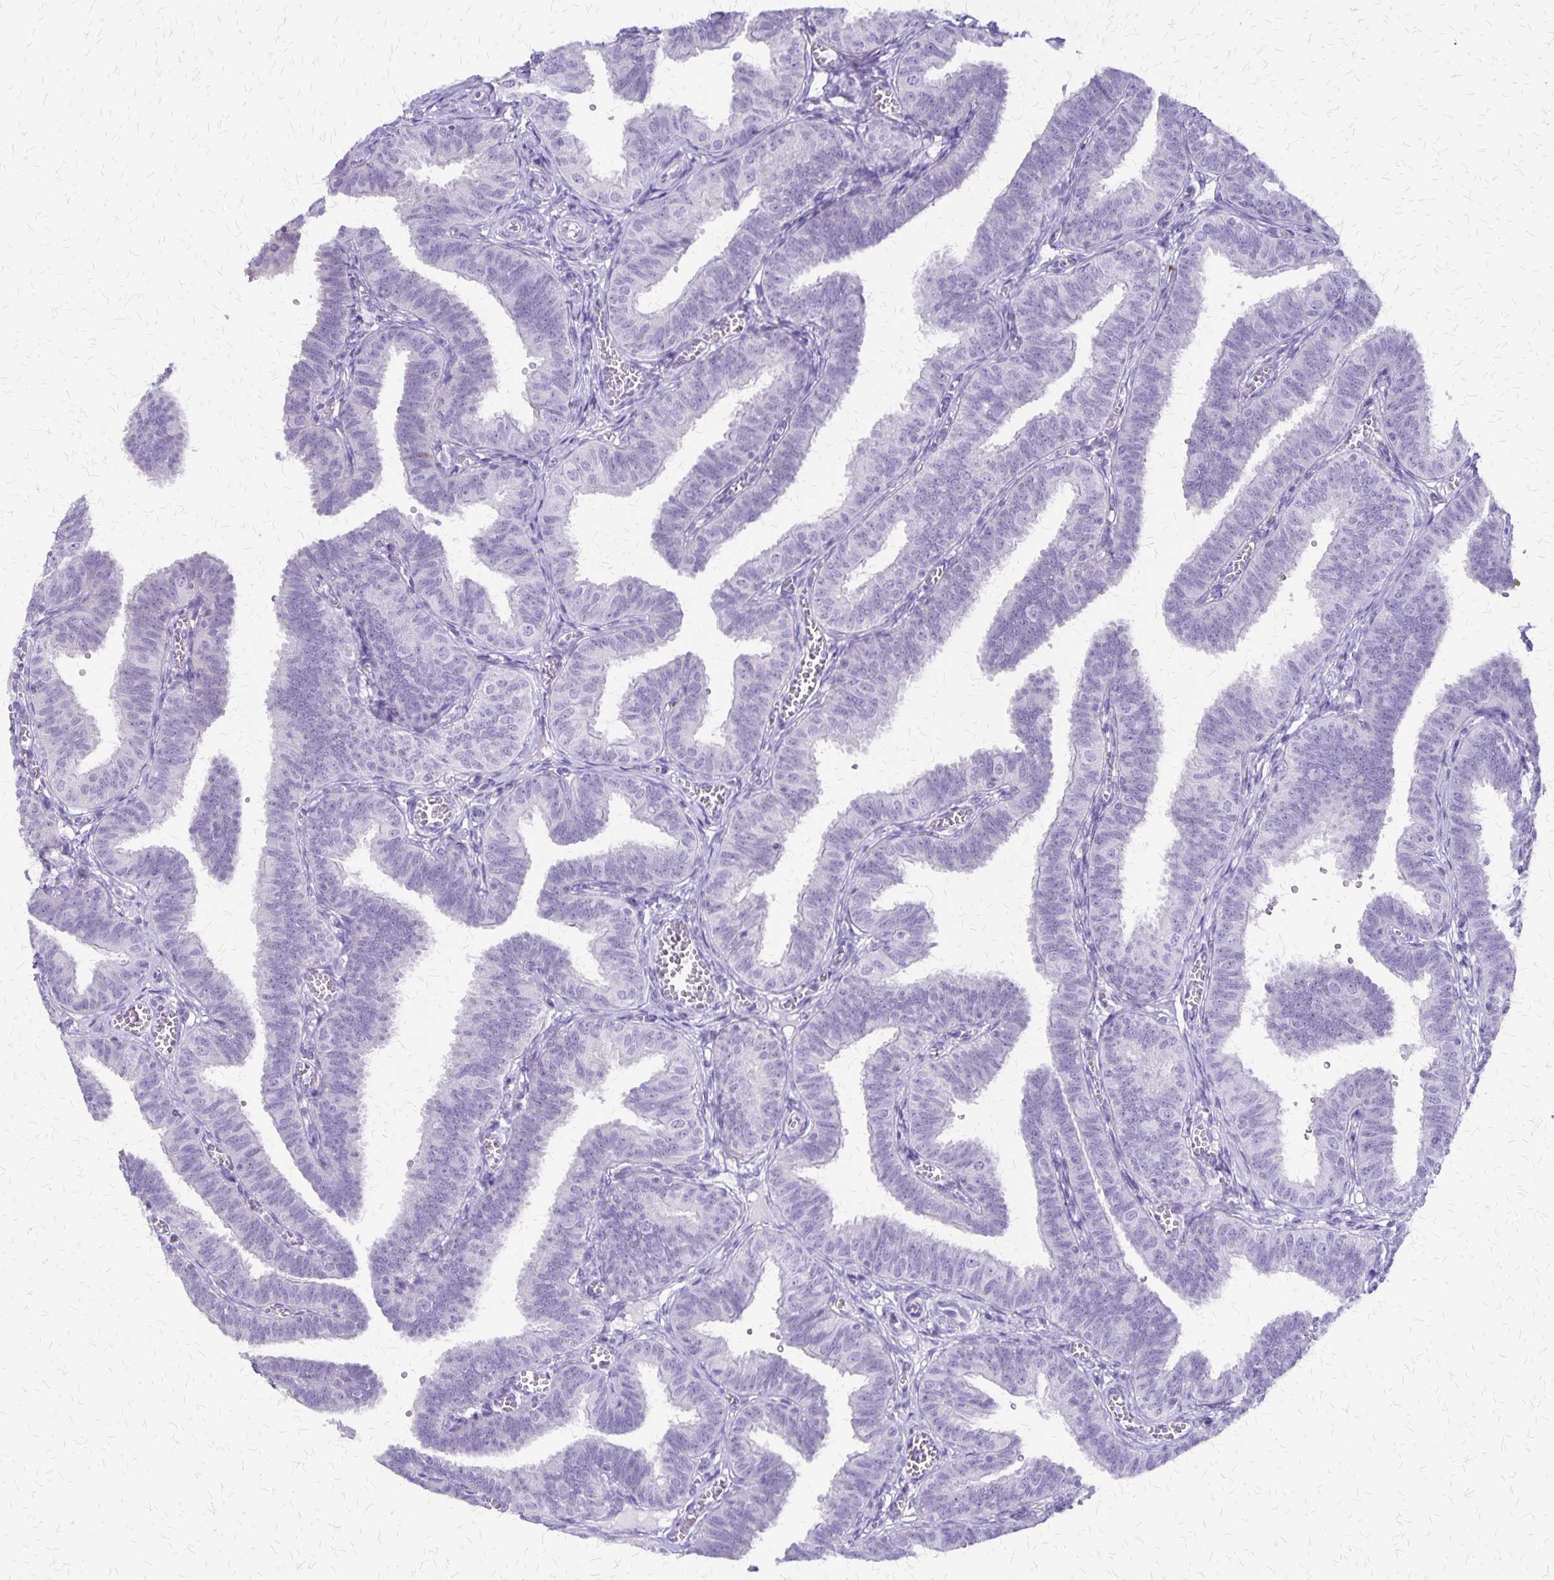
{"staining": {"intensity": "negative", "quantity": "none", "location": "none"}, "tissue": "fallopian tube", "cell_type": "Glandular cells", "image_type": "normal", "snomed": [{"axis": "morphology", "description": "Normal tissue, NOS"}, {"axis": "topography", "description": "Fallopian tube"}], "caption": "Immunohistochemical staining of benign fallopian tube demonstrates no significant positivity in glandular cells. (Immunohistochemistry (ihc), brightfield microscopy, high magnification).", "gene": "SI", "patient": {"sex": "female", "age": 25}}